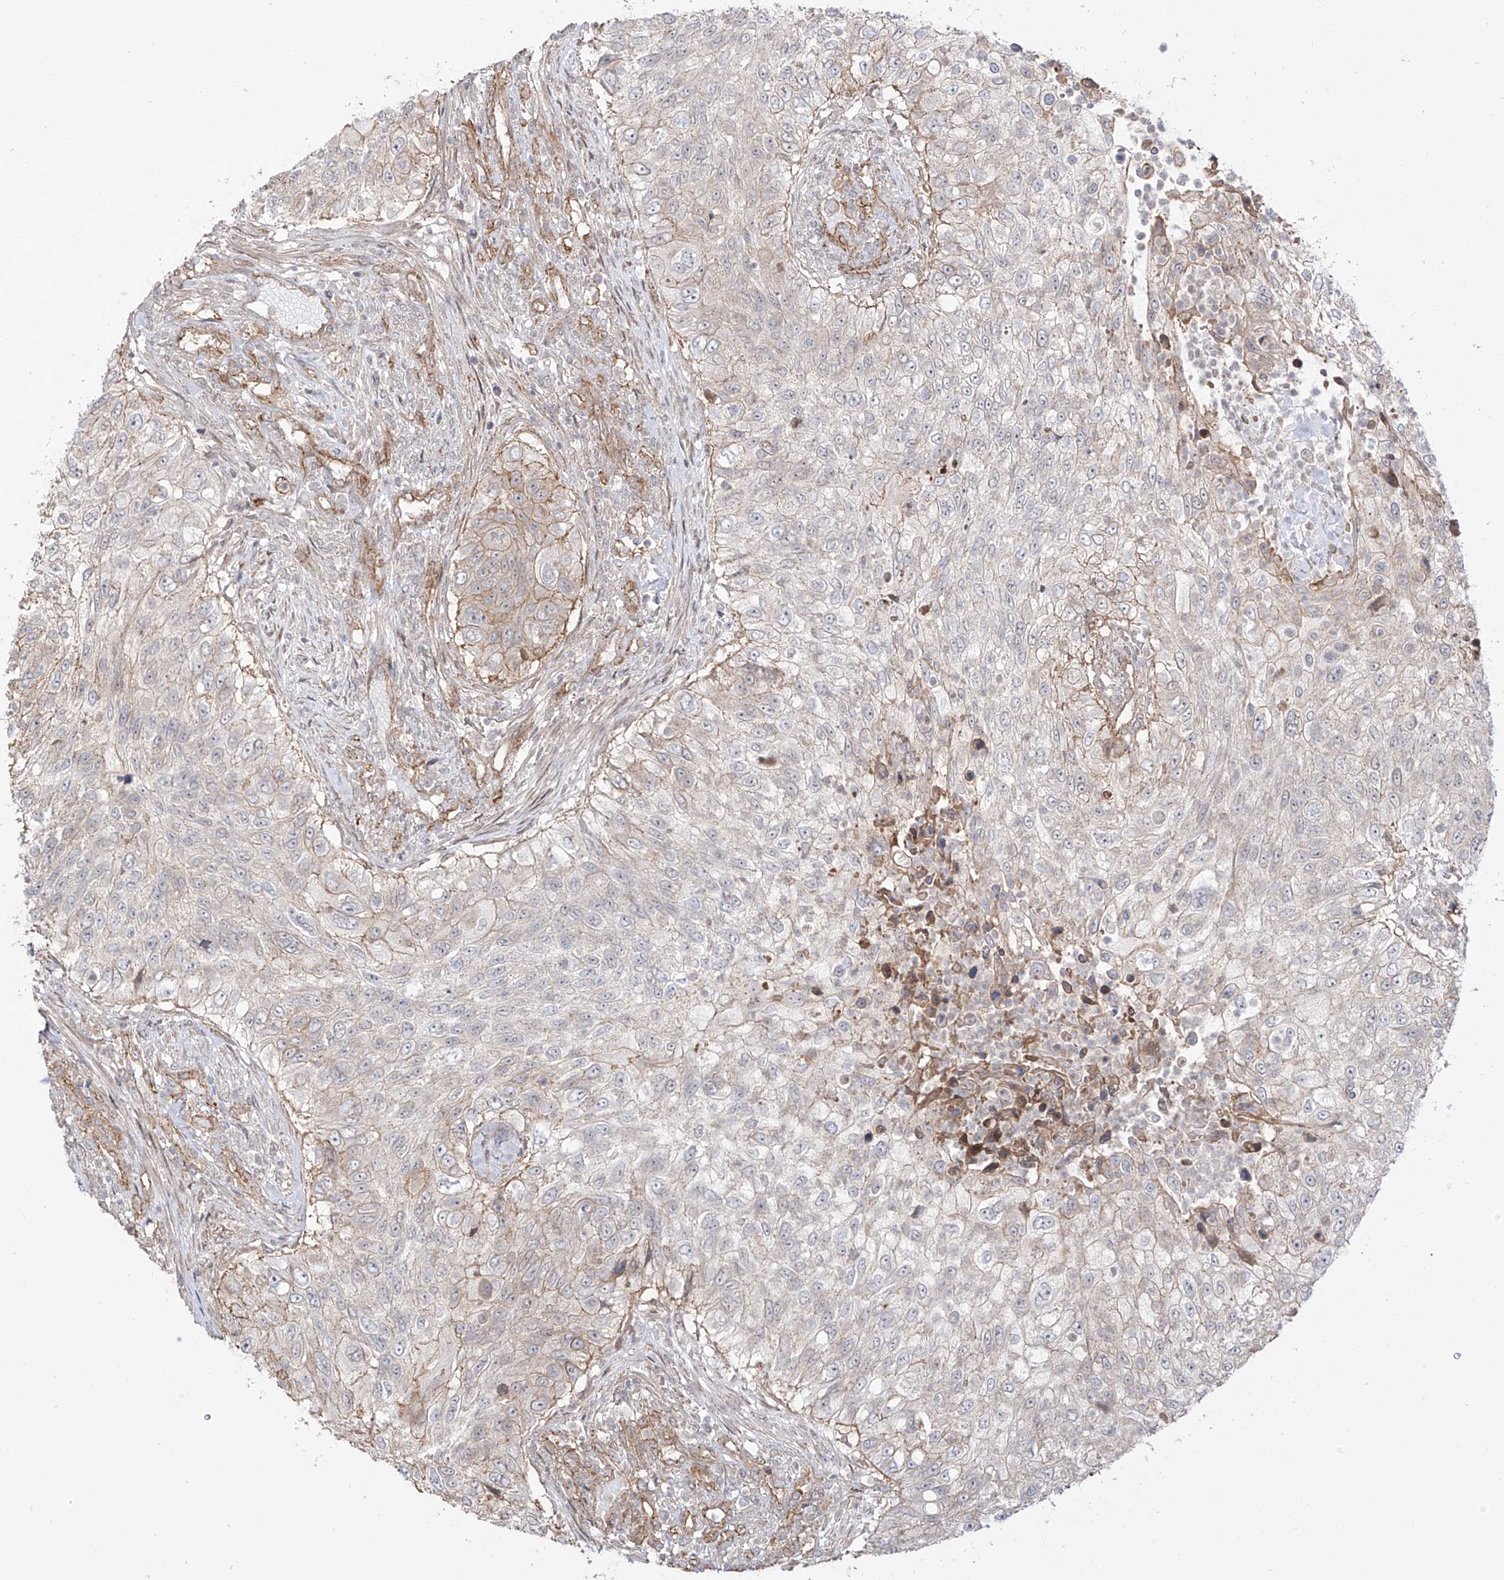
{"staining": {"intensity": "moderate", "quantity": "<25%", "location": "cytoplasmic/membranous"}, "tissue": "urothelial cancer", "cell_type": "Tumor cells", "image_type": "cancer", "snomed": [{"axis": "morphology", "description": "Urothelial carcinoma, High grade"}, {"axis": "topography", "description": "Urinary bladder"}], "caption": "Urothelial cancer stained with immunohistochemistry exhibits moderate cytoplasmic/membranous positivity in about <25% of tumor cells. The staining was performed using DAB to visualize the protein expression in brown, while the nuclei were stained in blue with hematoxylin (Magnification: 20x).", "gene": "ZNF180", "patient": {"sex": "female", "age": 60}}